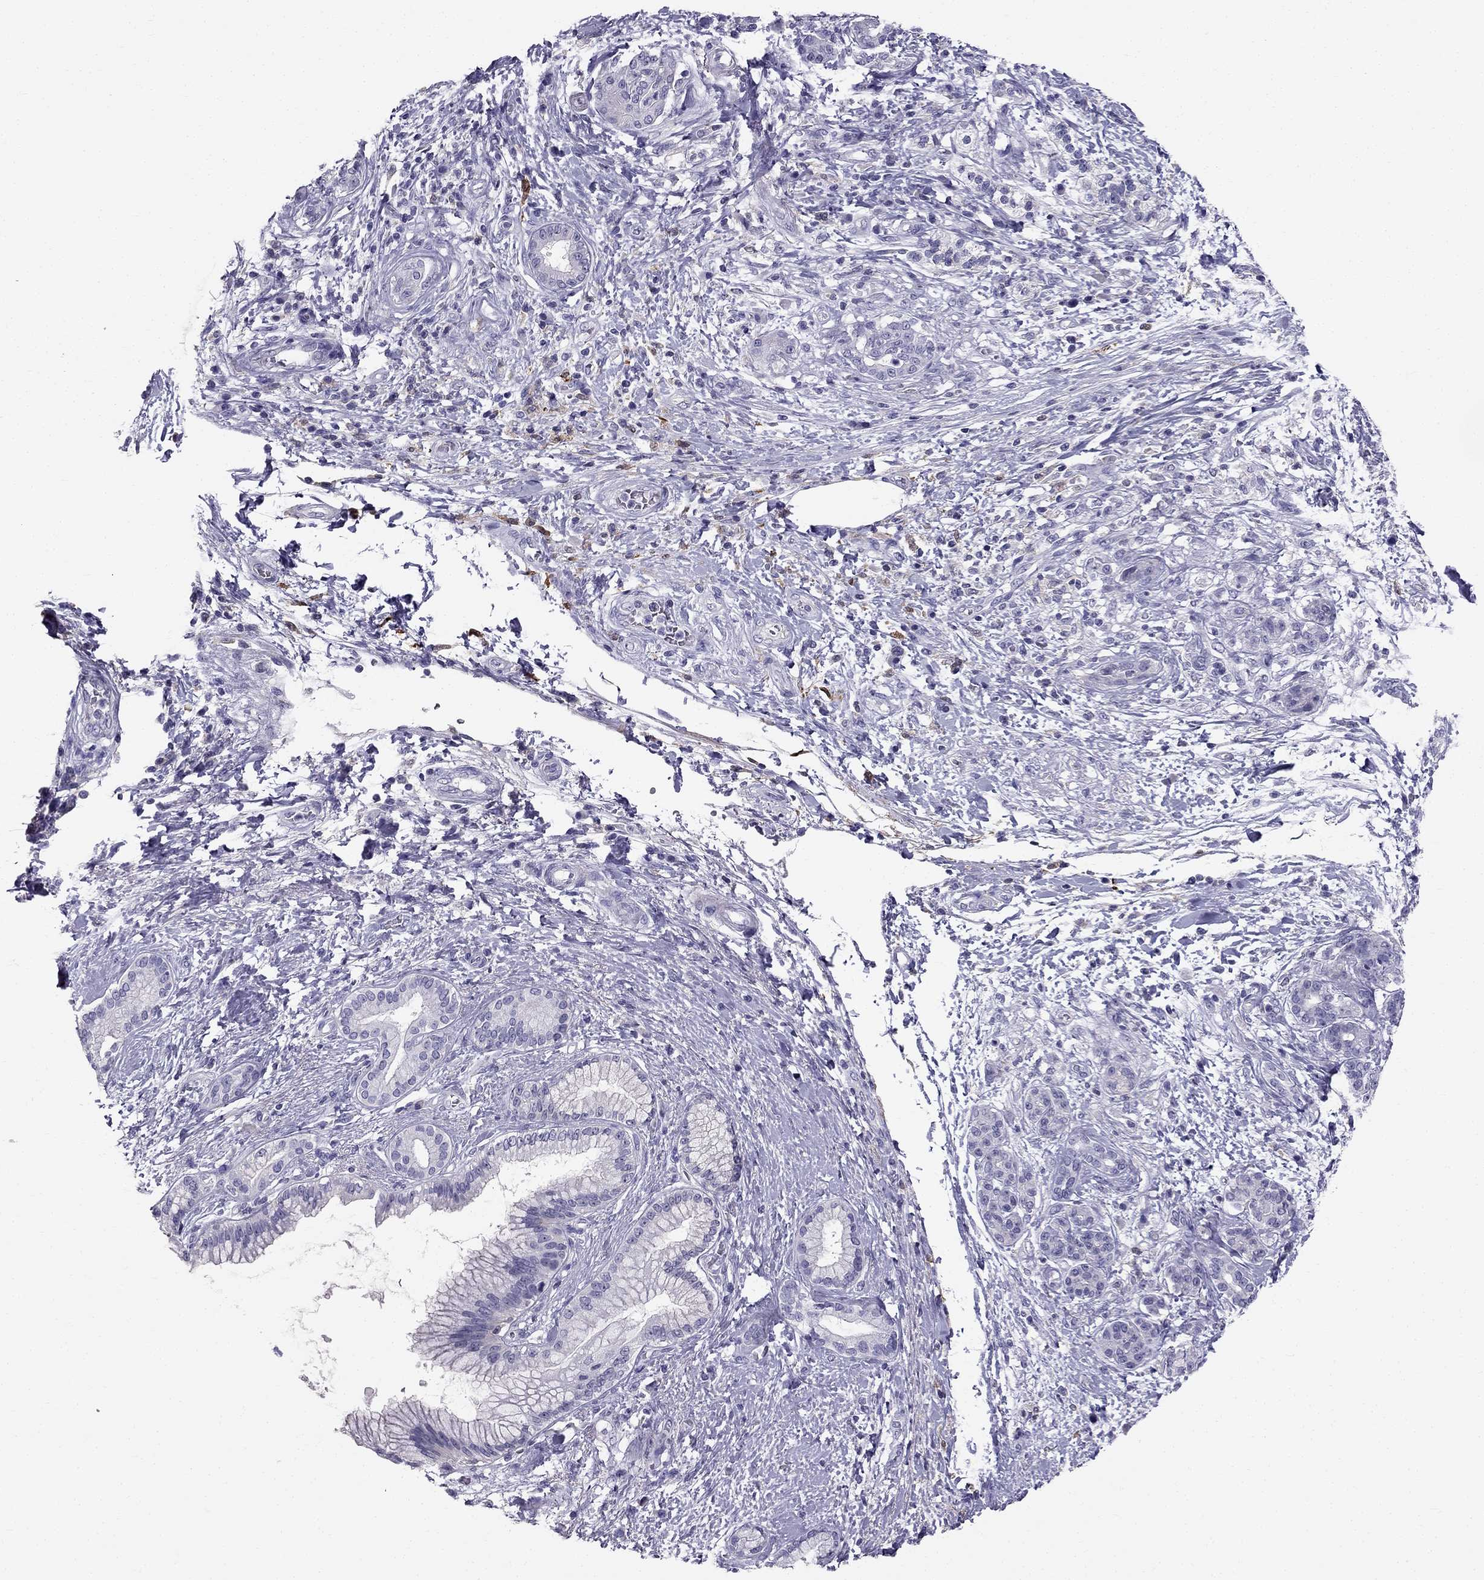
{"staining": {"intensity": "negative", "quantity": "none", "location": "none"}, "tissue": "pancreatic cancer", "cell_type": "Tumor cells", "image_type": "cancer", "snomed": [{"axis": "morphology", "description": "Adenocarcinoma, NOS"}, {"axis": "topography", "description": "Pancreas"}], "caption": "High magnification brightfield microscopy of adenocarcinoma (pancreatic) stained with DAB (3,3'-diaminobenzidine) (brown) and counterstained with hematoxylin (blue): tumor cells show no significant staining. The staining was performed using DAB (3,3'-diaminobenzidine) to visualize the protein expression in brown, while the nuclei were stained in blue with hematoxylin (Magnification: 20x).", "gene": "LMTK3", "patient": {"sex": "female", "age": 73}}